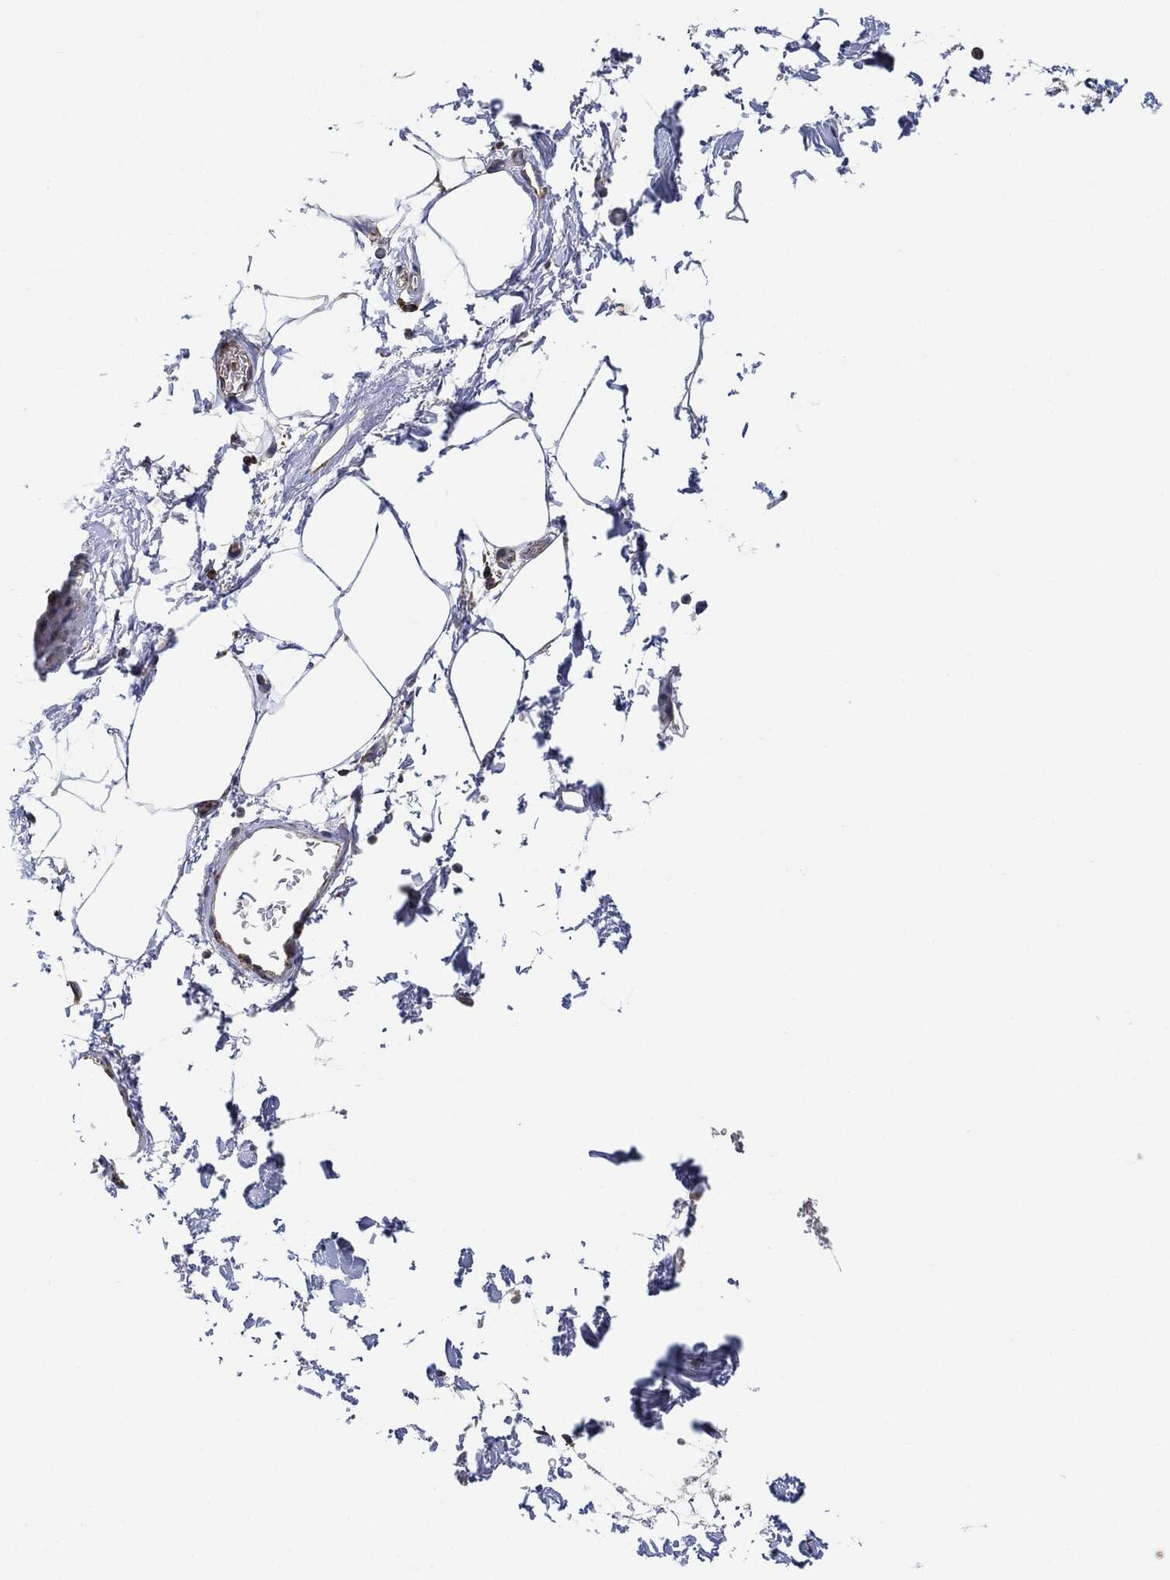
{"staining": {"intensity": "negative", "quantity": "none", "location": "none"}, "tissue": "adipose tissue", "cell_type": "Adipocytes", "image_type": "normal", "snomed": [{"axis": "morphology", "description": "Normal tissue, NOS"}, {"axis": "topography", "description": "Soft tissue"}, {"axis": "topography", "description": "Adipose tissue"}, {"axis": "topography", "description": "Vascular tissue"}, {"axis": "topography", "description": "Peripheral nerve tissue"}], "caption": "The photomicrograph demonstrates no staining of adipocytes in normal adipose tissue.", "gene": "EIF2S2", "patient": {"sex": "male", "age": 68}}